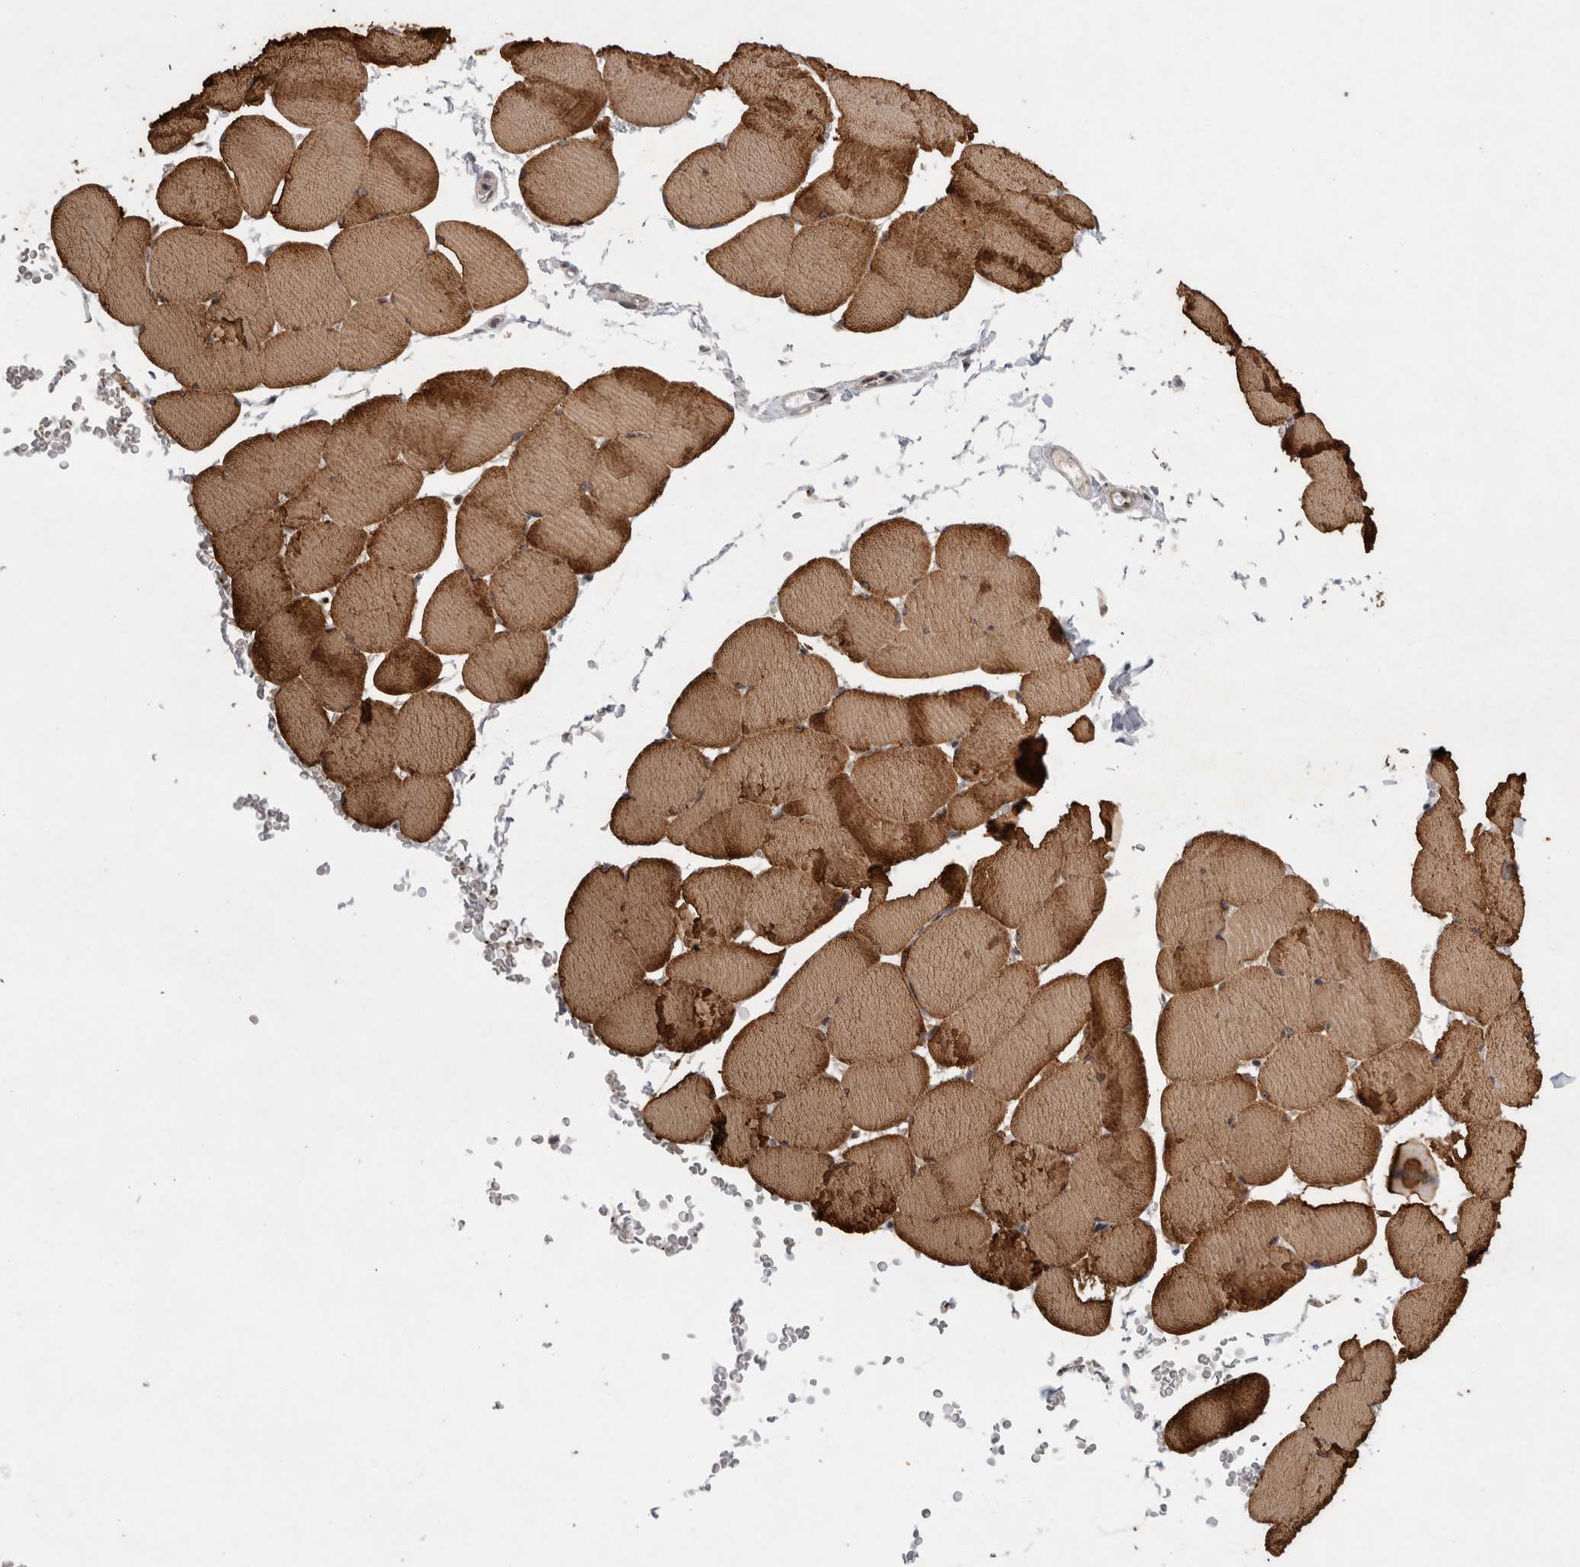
{"staining": {"intensity": "moderate", "quantity": ">75%", "location": "cytoplasmic/membranous"}, "tissue": "skeletal muscle", "cell_type": "Myocytes", "image_type": "normal", "snomed": [{"axis": "morphology", "description": "Normal tissue, NOS"}, {"axis": "topography", "description": "Skeletal muscle"}], "caption": "Skeletal muscle stained for a protein shows moderate cytoplasmic/membranous positivity in myocytes. (IHC, brightfield microscopy, high magnification).", "gene": "MPHOSPH6", "patient": {"sex": "male", "age": 62}}